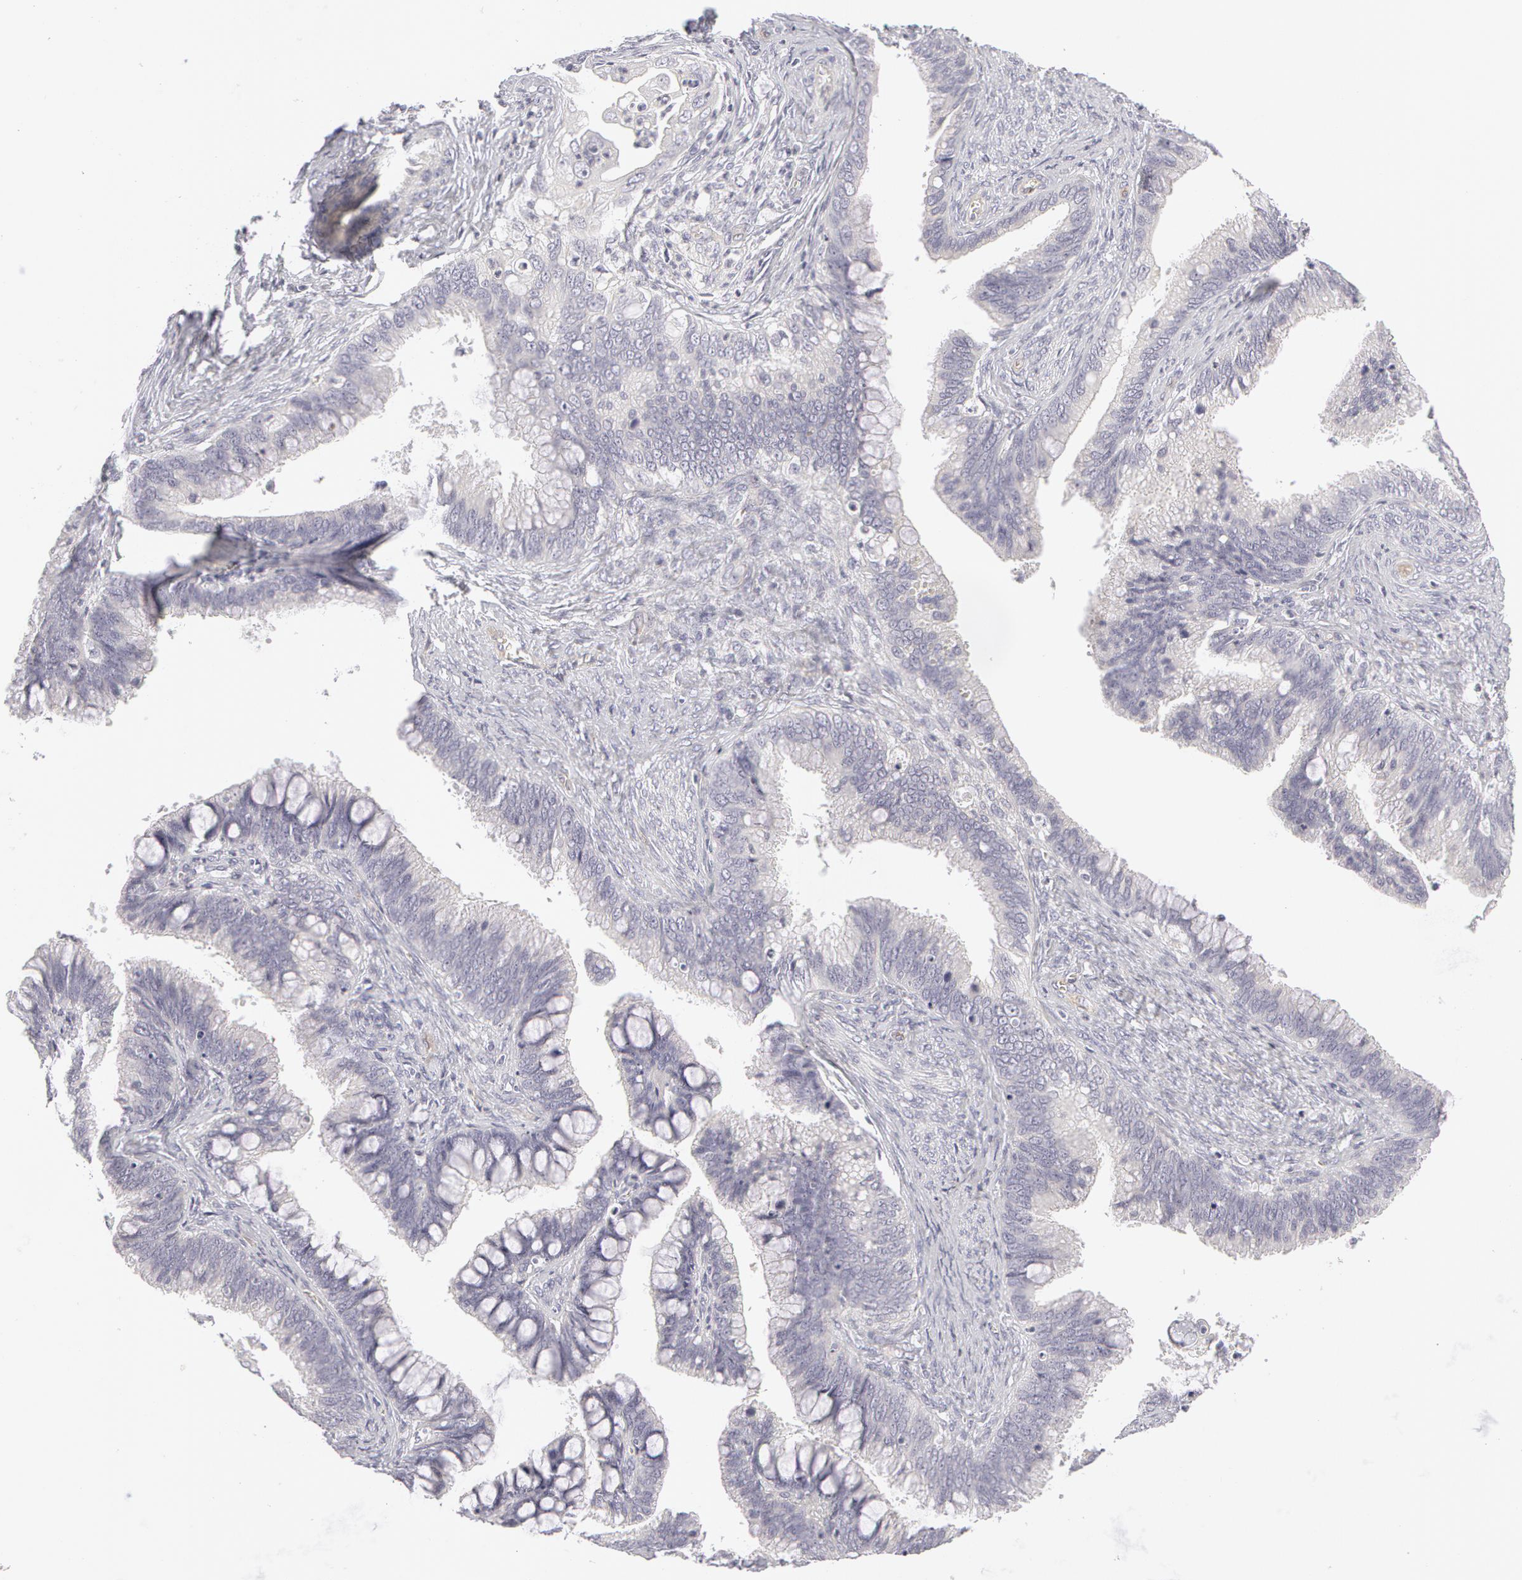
{"staining": {"intensity": "negative", "quantity": "none", "location": "none"}, "tissue": "cervical cancer", "cell_type": "Tumor cells", "image_type": "cancer", "snomed": [{"axis": "morphology", "description": "Adenocarcinoma, NOS"}, {"axis": "topography", "description": "Cervix"}], "caption": "Tumor cells are negative for protein expression in human cervical cancer (adenocarcinoma).", "gene": "ABCB1", "patient": {"sex": "female", "age": 47}}